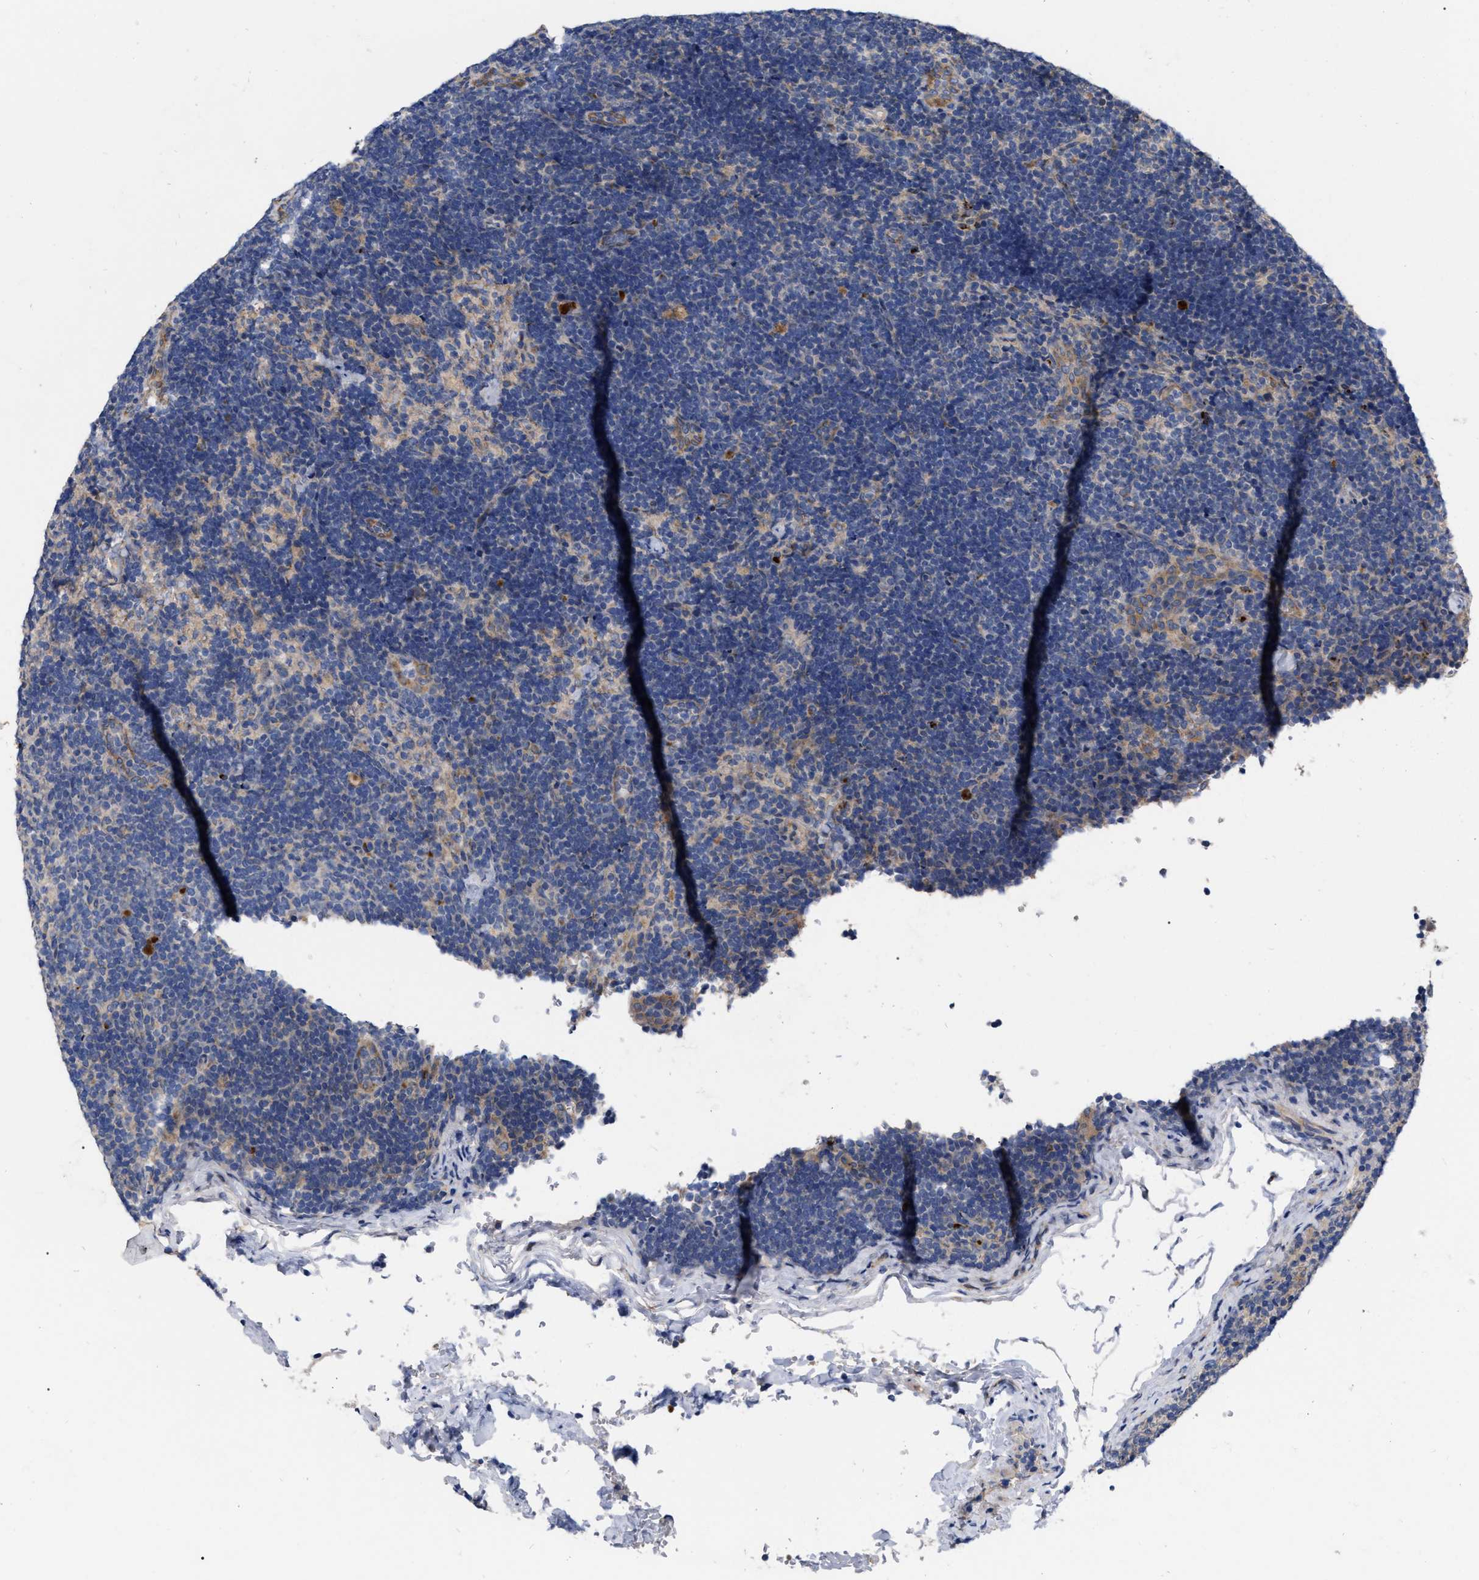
{"staining": {"intensity": "negative", "quantity": "none", "location": "none"}, "tissue": "lymph node", "cell_type": "Germinal center cells", "image_type": "normal", "snomed": [{"axis": "morphology", "description": "Normal tissue, NOS"}, {"axis": "topography", "description": "Lymph node"}], "caption": "The histopathology image reveals no significant positivity in germinal center cells of lymph node.", "gene": "MLST8", "patient": {"sex": "female", "age": 14}}